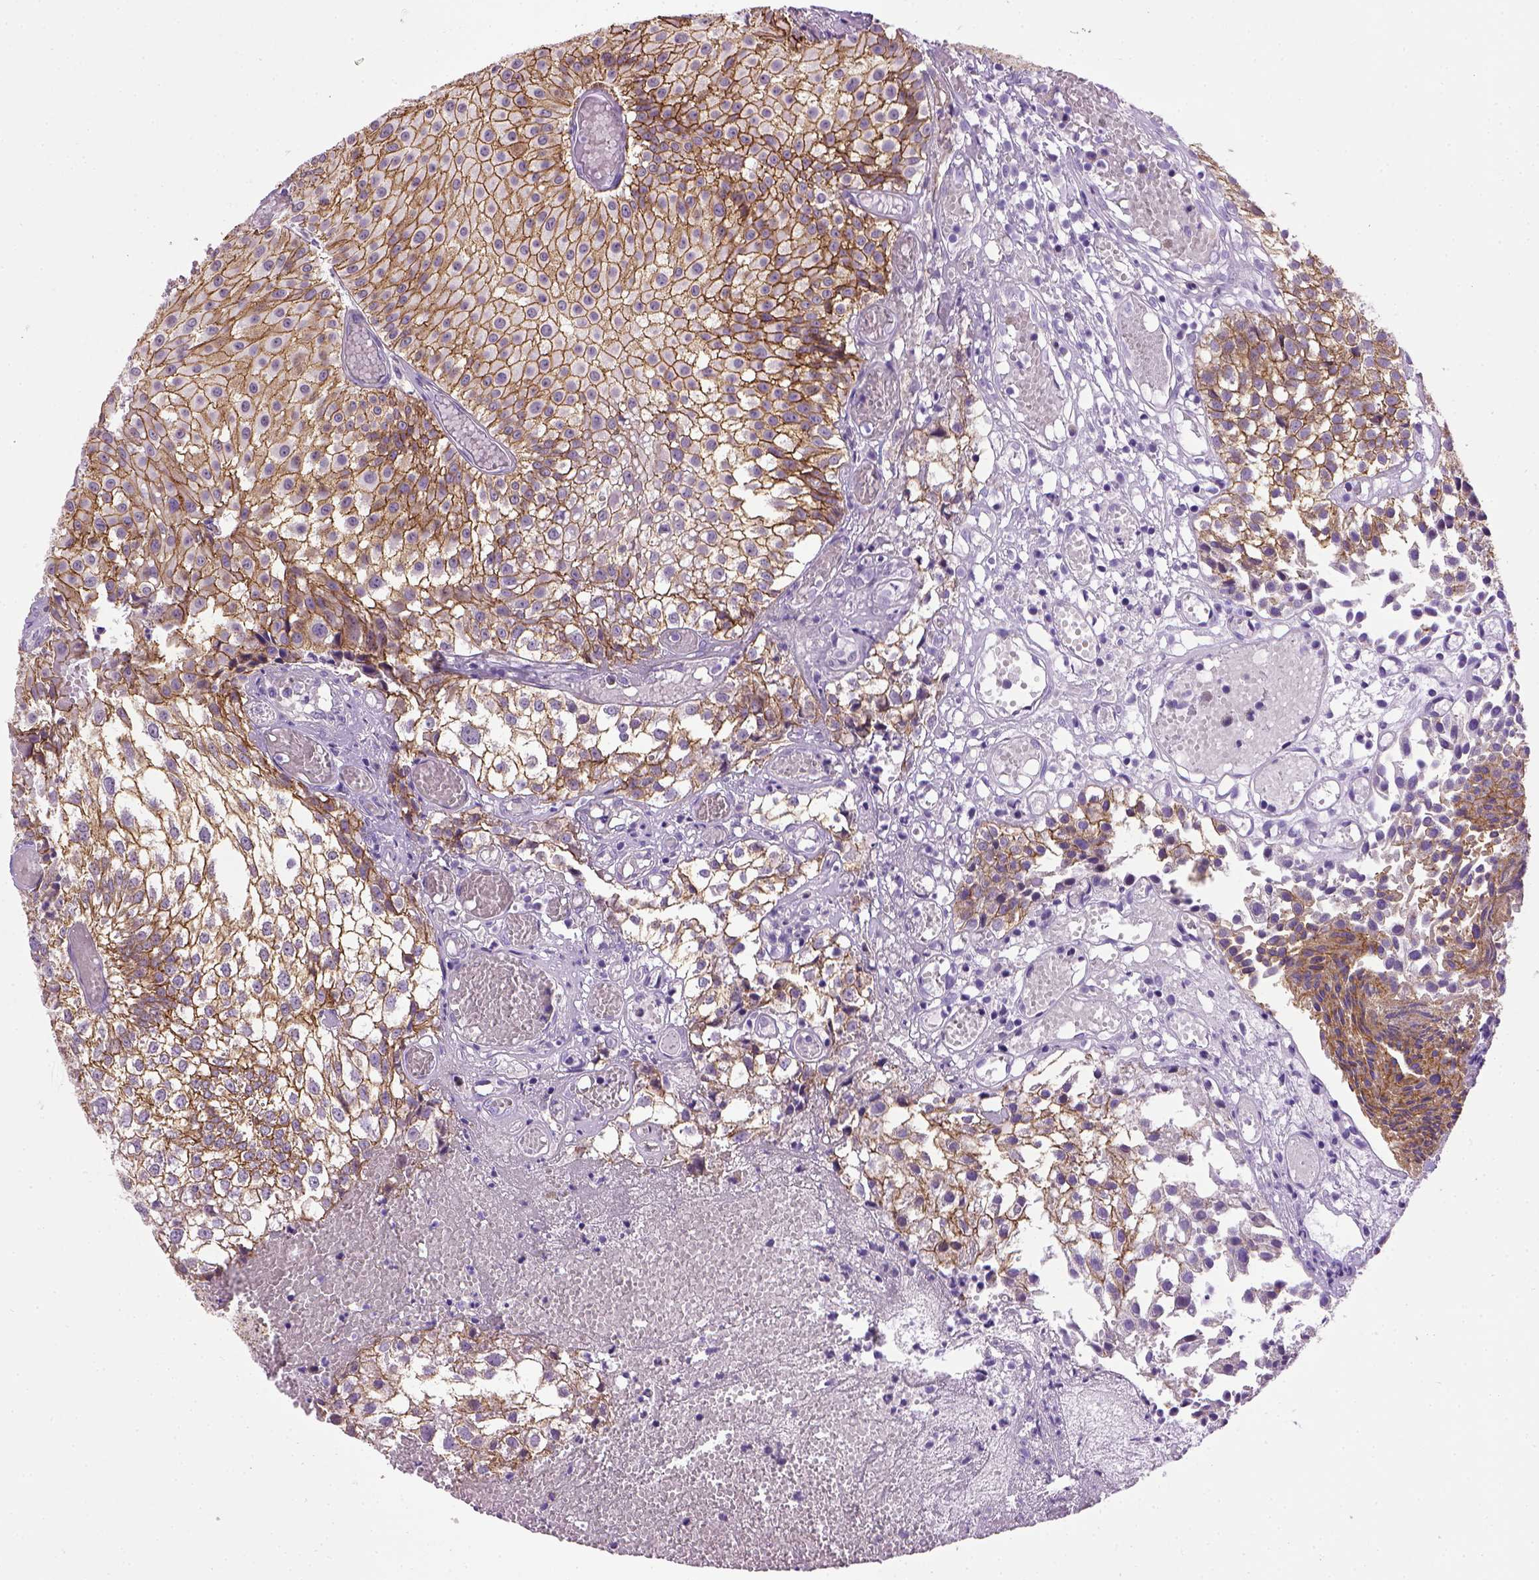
{"staining": {"intensity": "moderate", "quantity": ">75%", "location": "cytoplasmic/membranous"}, "tissue": "urothelial cancer", "cell_type": "Tumor cells", "image_type": "cancer", "snomed": [{"axis": "morphology", "description": "Urothelial carcinoma, Low grade"}, {"axis": "topography", "description": "Urinary bladder"}], "caption": "Protein staining of urothelial cancer tissue shows moderate cytoplasmic/membranous staining in approximately >75% of tumor cells. (Brightfield microscopy of DAB IHC at high magnification).", "gene": "CDH1", "patient": {"sex": "male", "age": 79}}